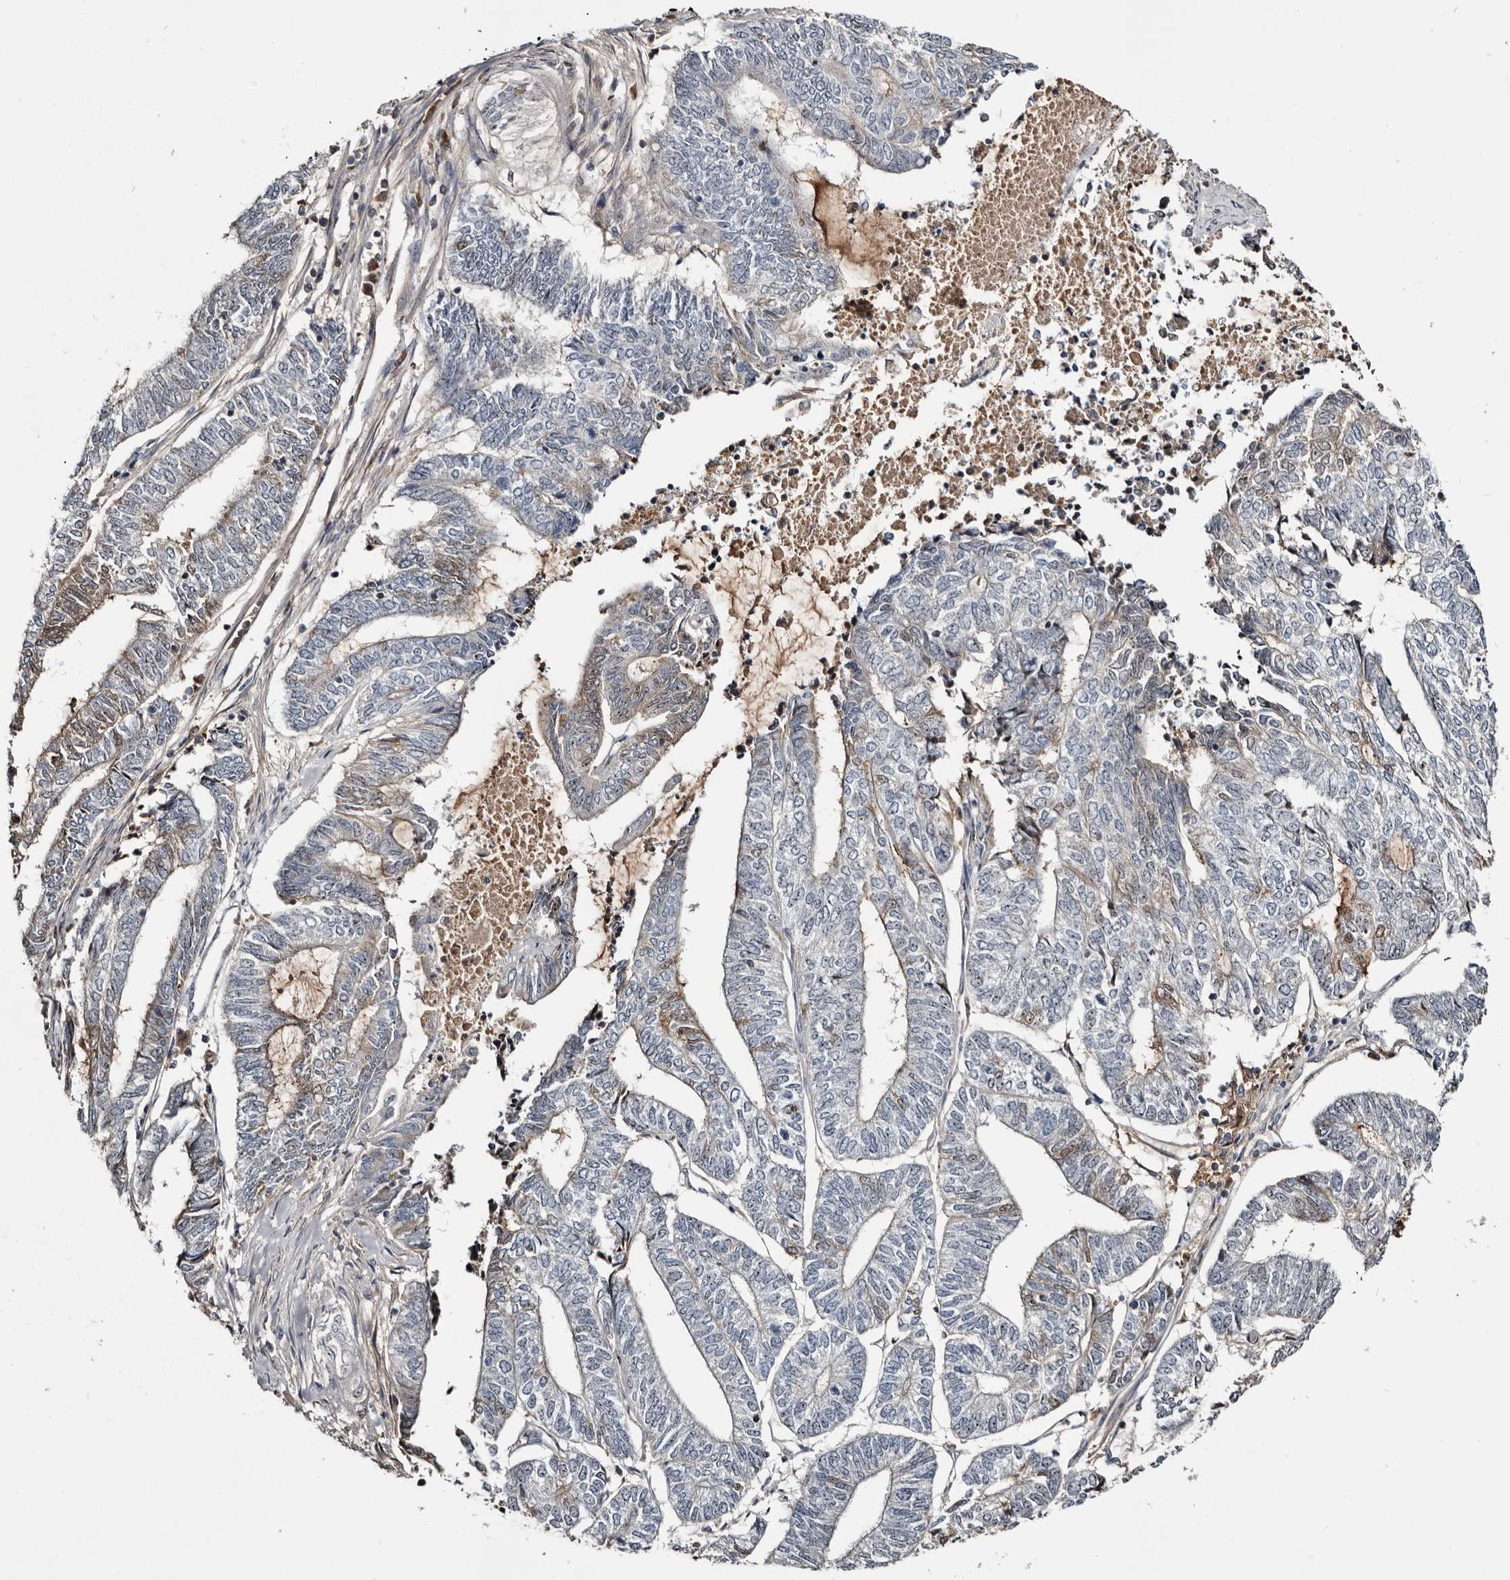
{"staining": {"intensity": "weak", "quantity": "<25%", "location": "cytoplasmic/membranous"}, "tissue": "endometrial cancer", "cell_type": "Tumor cells", "image_type": "cancer", "snomed": [{"axis": "morphology", "description": "Adenocarcinoma, NOS"}, {"axis": "topography", "description": "Uterus"}, {"axis": "topography", "description": "Endometrium"}], "caption": "DAB immunohistochemical staining of human endometrial cancer (adenocarcinoma) displays no significant expression in tumor cells. (Immunohistochemistry, brightfield microscopy, high magnification).", "gene": "TTC39A", "patient": {"sex": "female", "age": 70}}